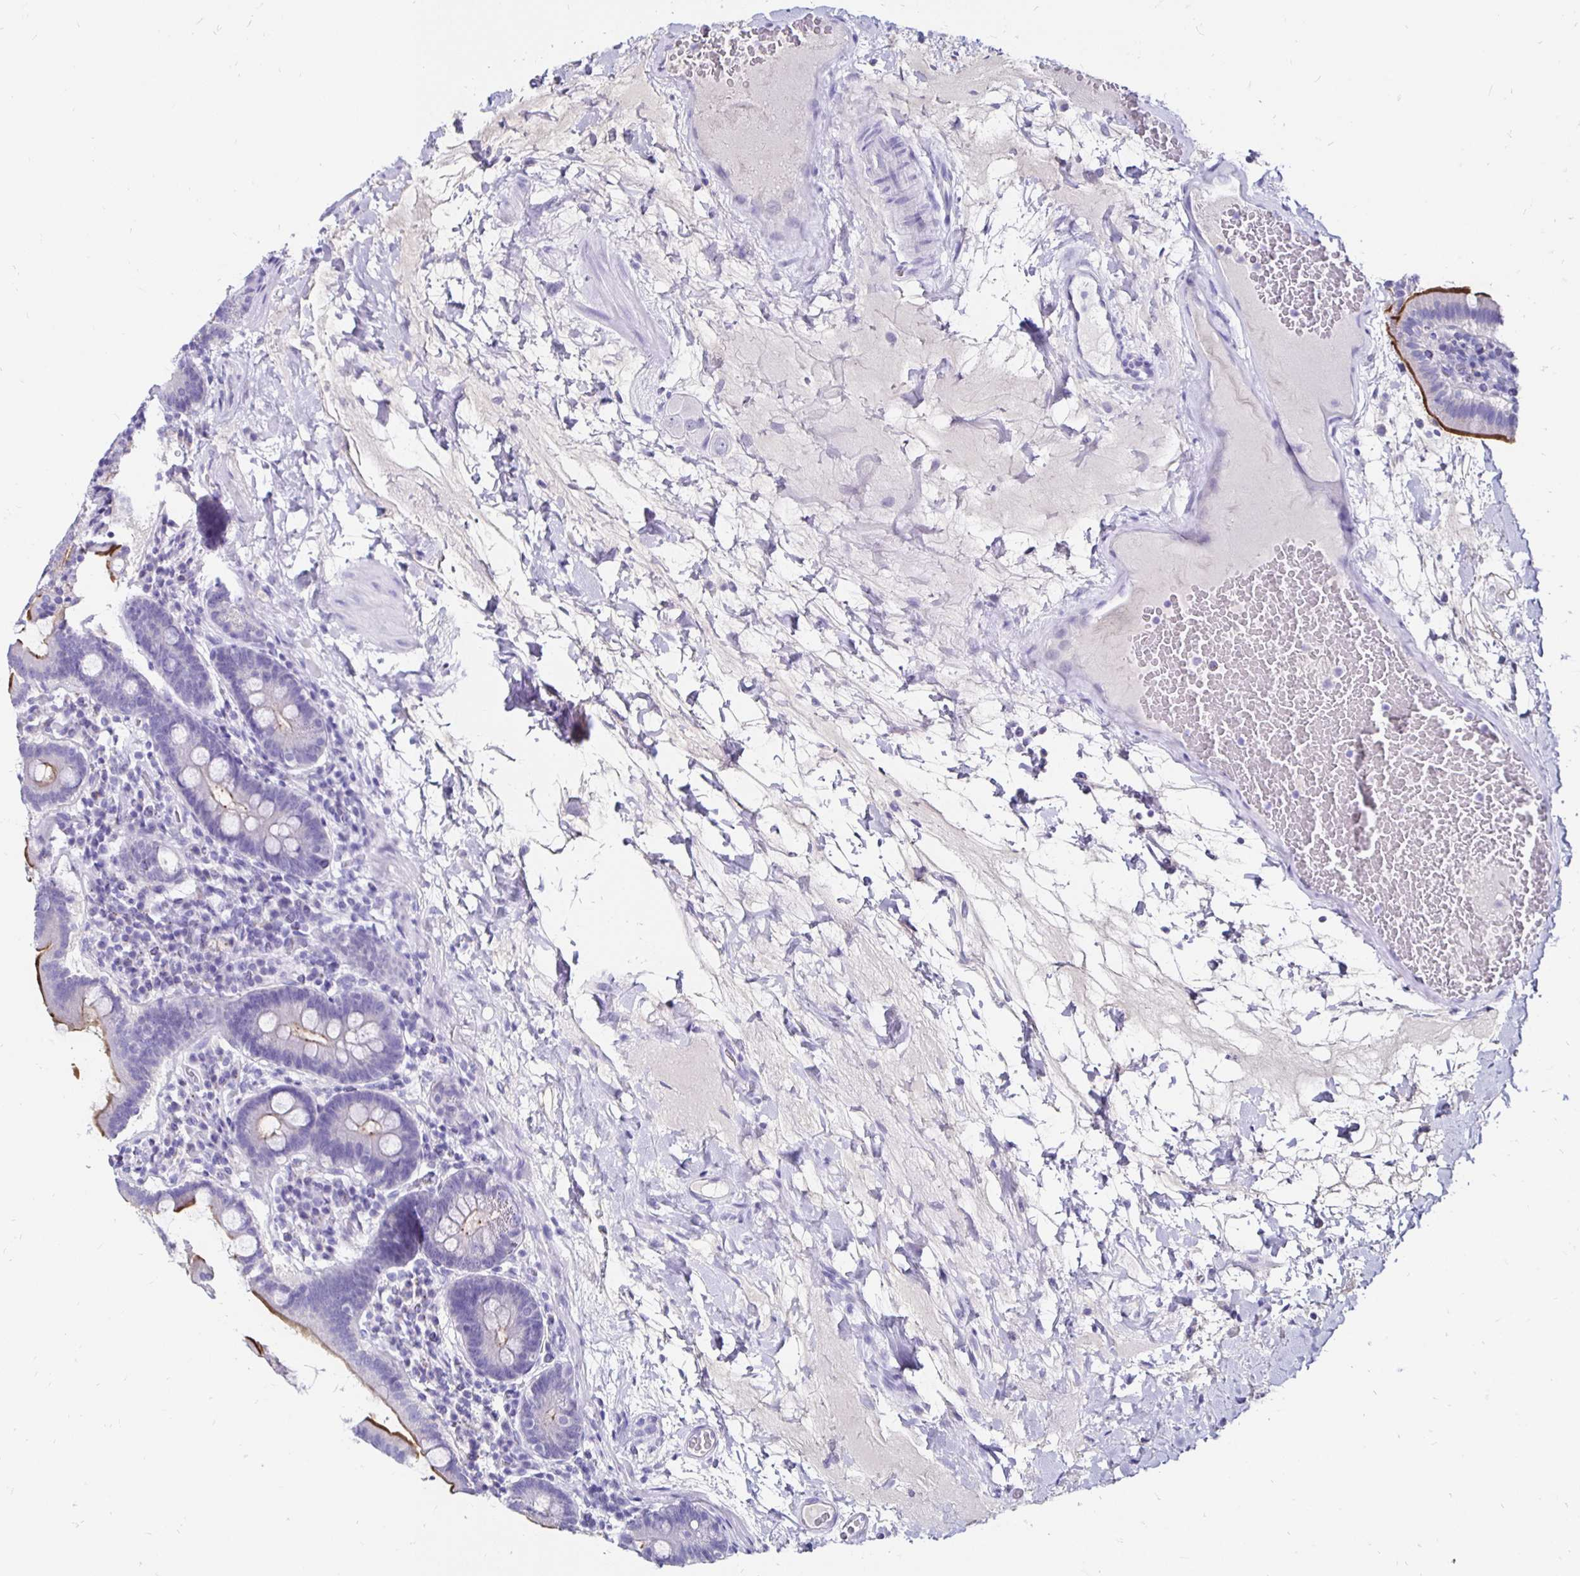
{"staining": {"intensity": "strong", "quantity": "25%-75%", "location": "cytoplasmic/membranous"}, "tissue": "small intestine", "cell_type": "Glandular cells", "image_type": "normal", "snomed": [{"axis": "morphology", "description": "Normal tissue, NOS"}, {"axis": "topography", "description": "Small intestine"}], "caption": "Protein staining displays strong cytoplasmic/membranous positivity in approximately 25%-75% of glandular cells in normal small intestine.", "gene": "KCNT1", "patient": {"sex": "male", "age": 26}}